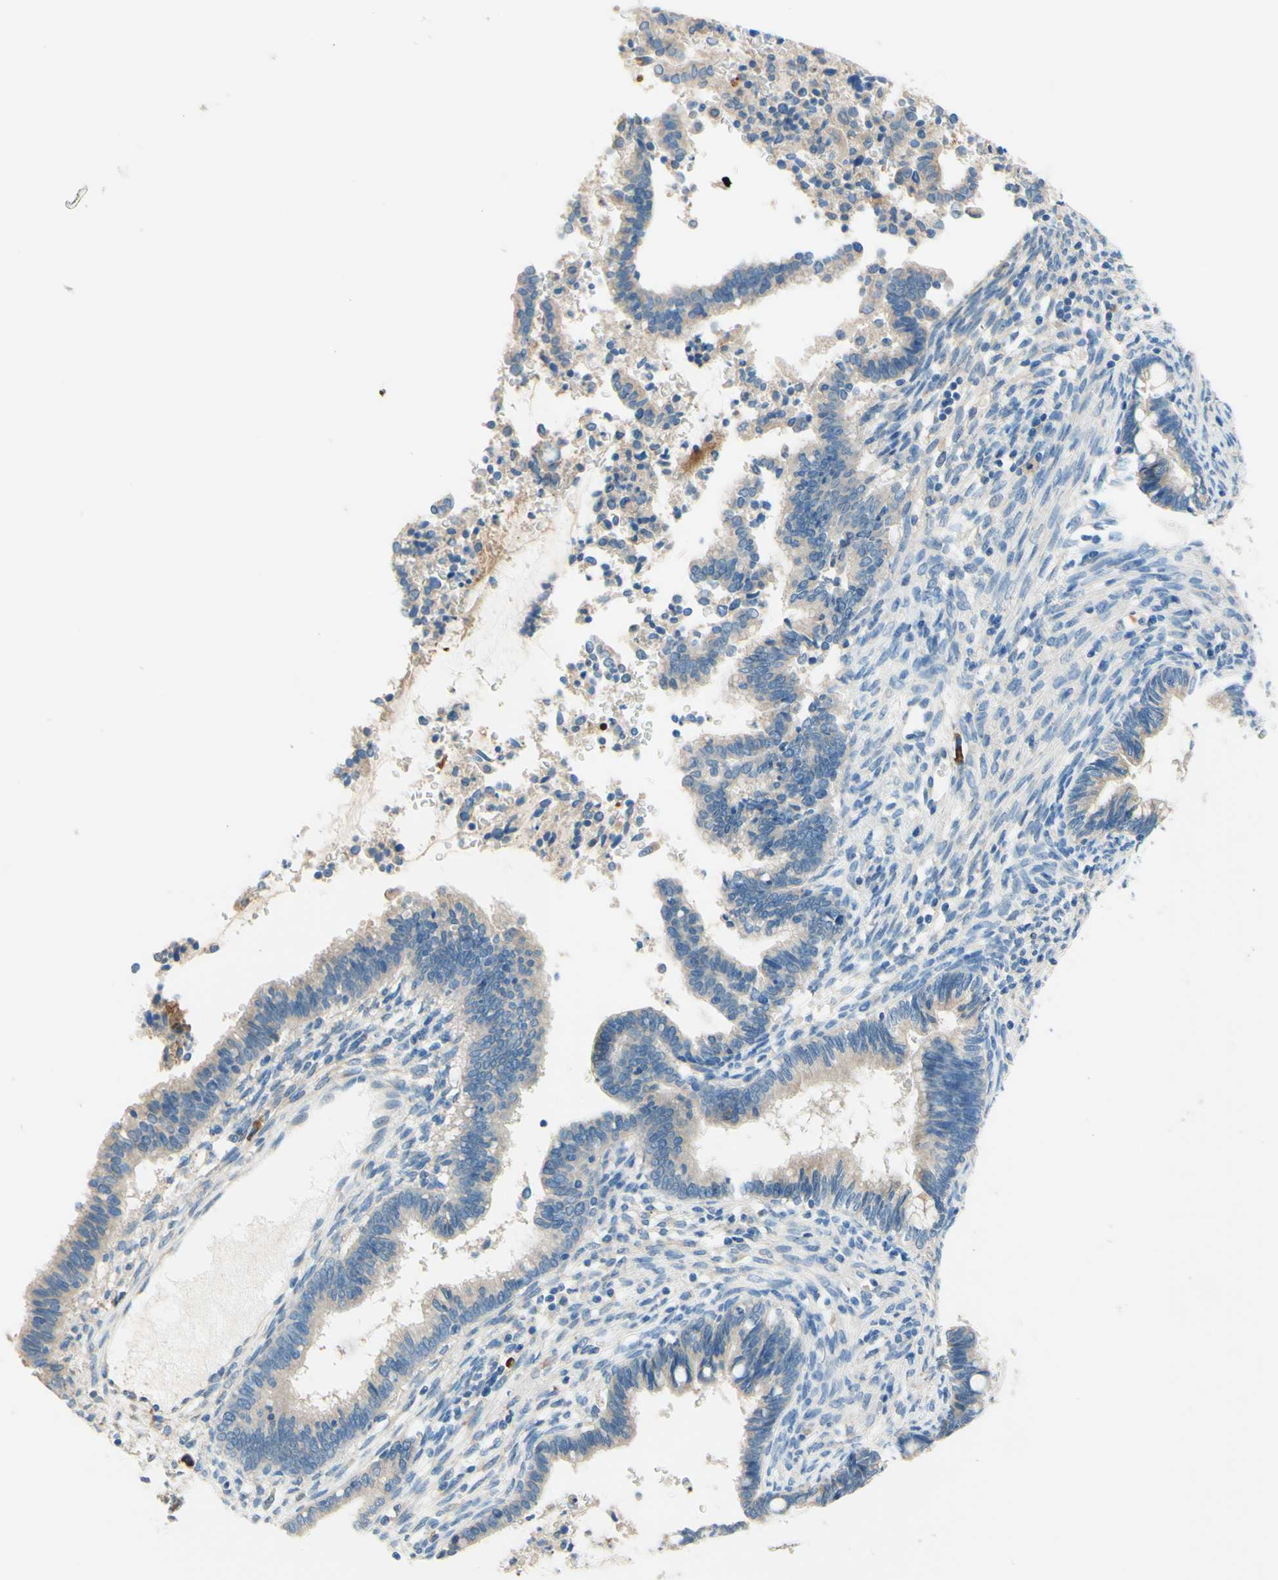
{"staining": {"intensity": "negative", "quantity": "none", "location": "none"}, "tissue": "cervical cancer", "cell_type": "Tumor cells", "image_type": "cancer", "snomed": [{"axis": "morphology", "description": "Adenocarcinoma, NOS"}, {"axis": "topography", "description": "Cervix"}], "caption": "DAB immunohistochemical staining of cervical cancer (adenocarcinoma) exhibits no significant positivity in tumor cells.", "gene": "PASD1", "patient": {"sex": "female", "age": 44}}